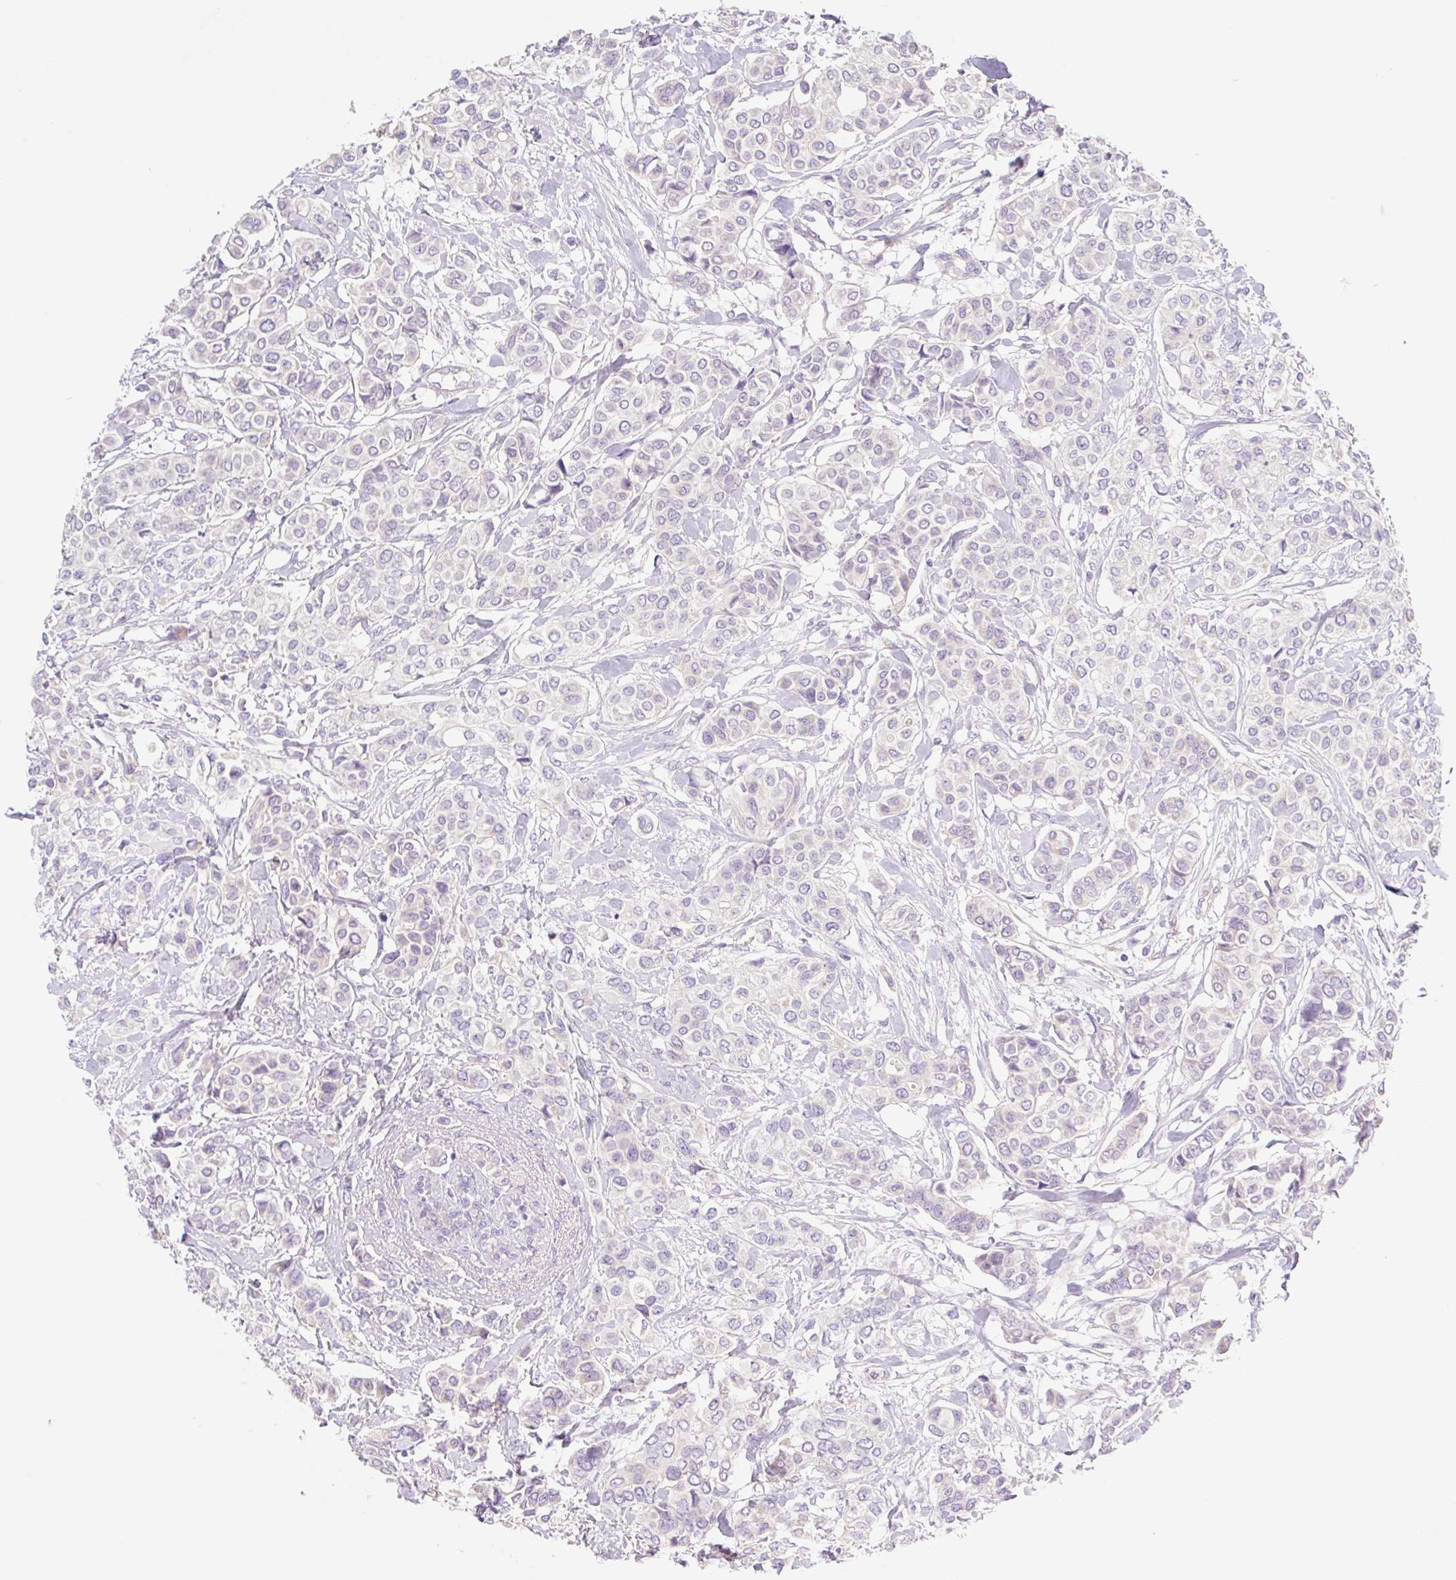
{"staining": {"intensity": "negative", "quantity": "none", "location": "none"}, "tissue": "breast cancer", "cell_type": "Tumor cells", "image_type": "cancer", "snomed": [{"axis": "morphology", "description": "Lobular carcinoma"}, {"axis": "topography", "description": "Breast"}], "caption": "High power microscopy image of an IHC histopathology image of breast cancer (lobular carcinoma), revealing no significant positivity in tumor cells.", "gene": "LYVE1", "patient": {"sex": "female", "age": 51}}